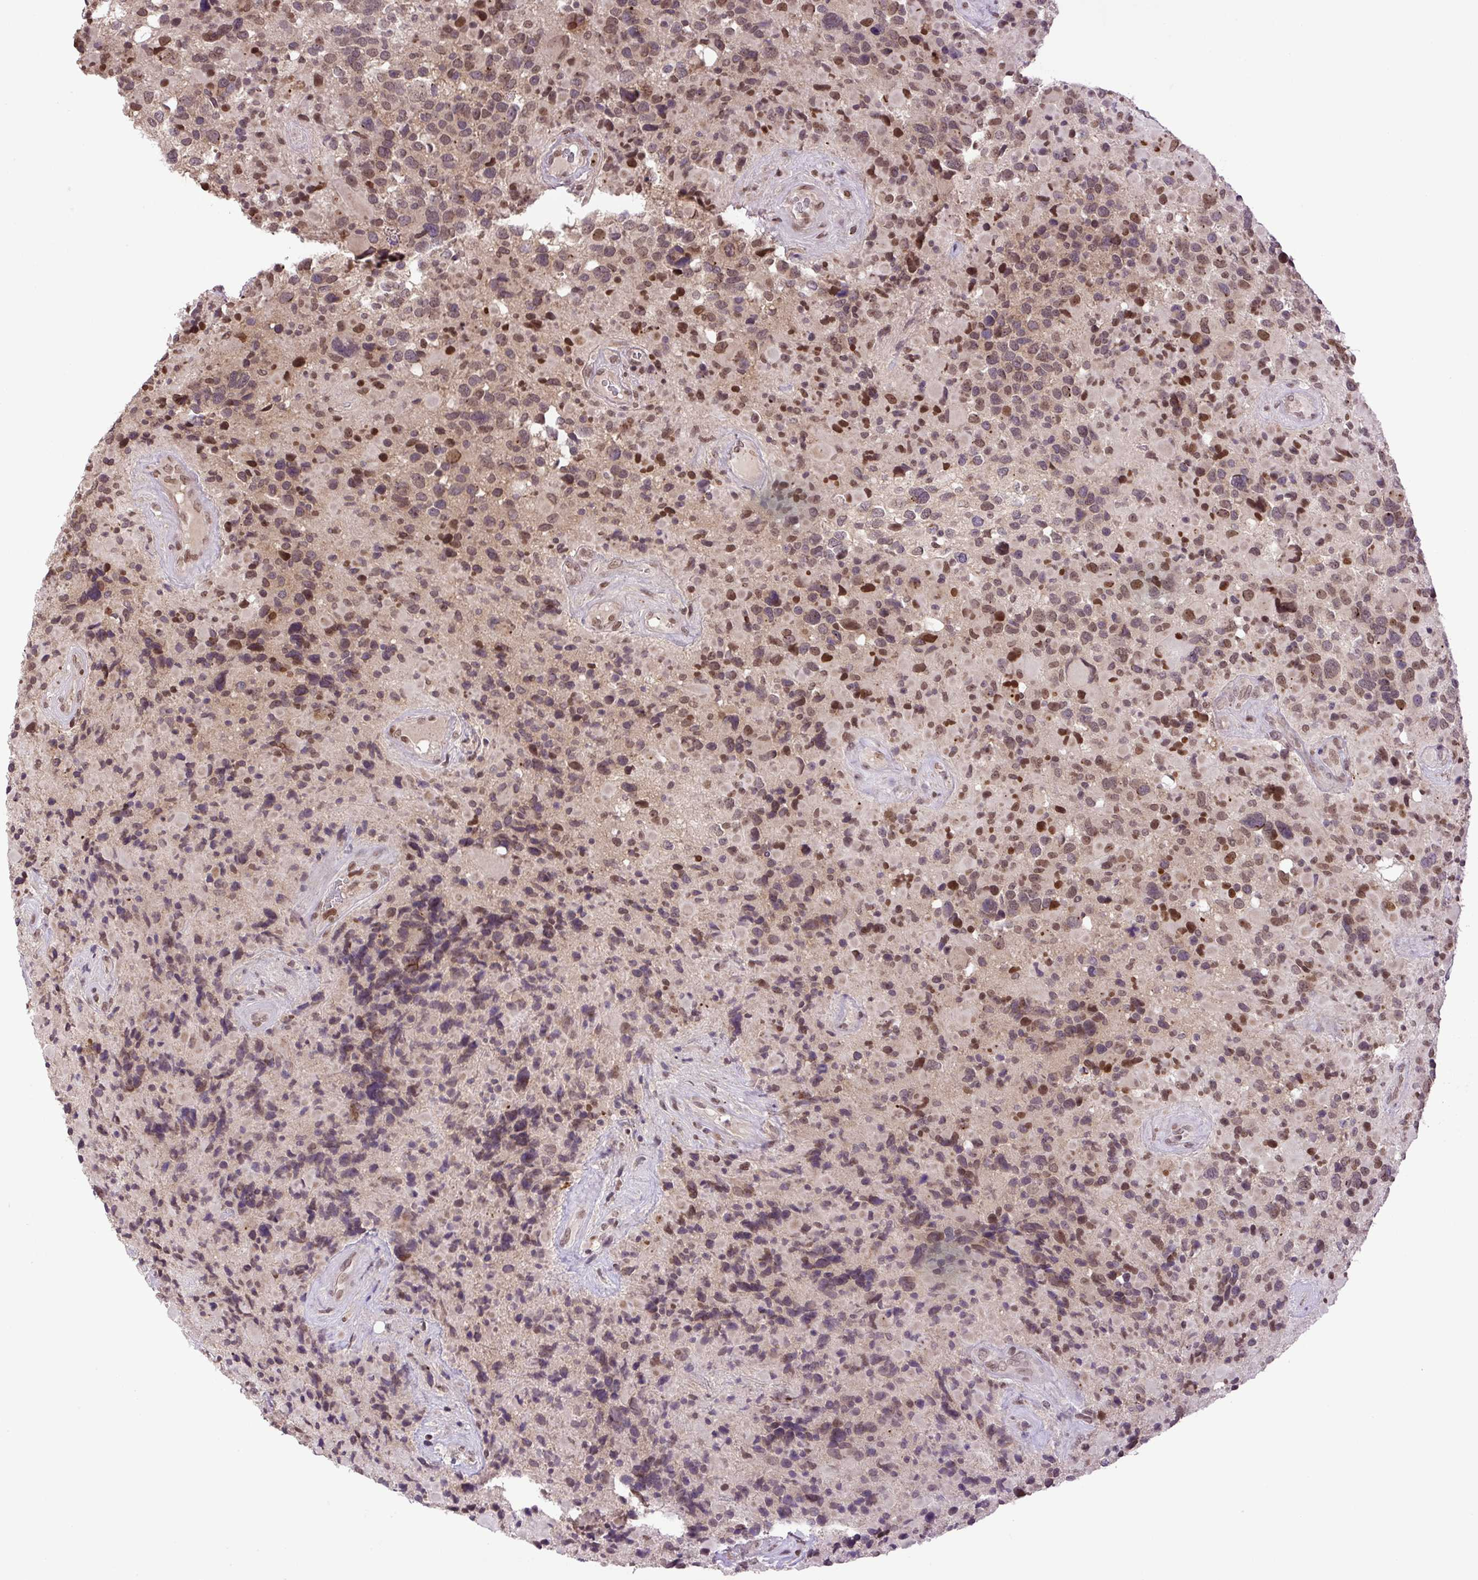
{"staining": {"intensity": "moderate", "quantity": ">75%", "location": "nuclear"}, "tissue": "glioma", "cell_type": "Tumor cells", "image_type": "cancer", "snomed": [{"axis": "morphology", "description": "Glioma, malignant, High grade"}, {"axis": "topography", "description": "Brain"}], "caption": "Immunohistochemical staining of malignant glioma (high-grade) exhibits moderate nuclear protein expression in approximately >75% of tumor cells.", "gene": "KPNA1", "patient": {"sex": "female", "age": 40}}